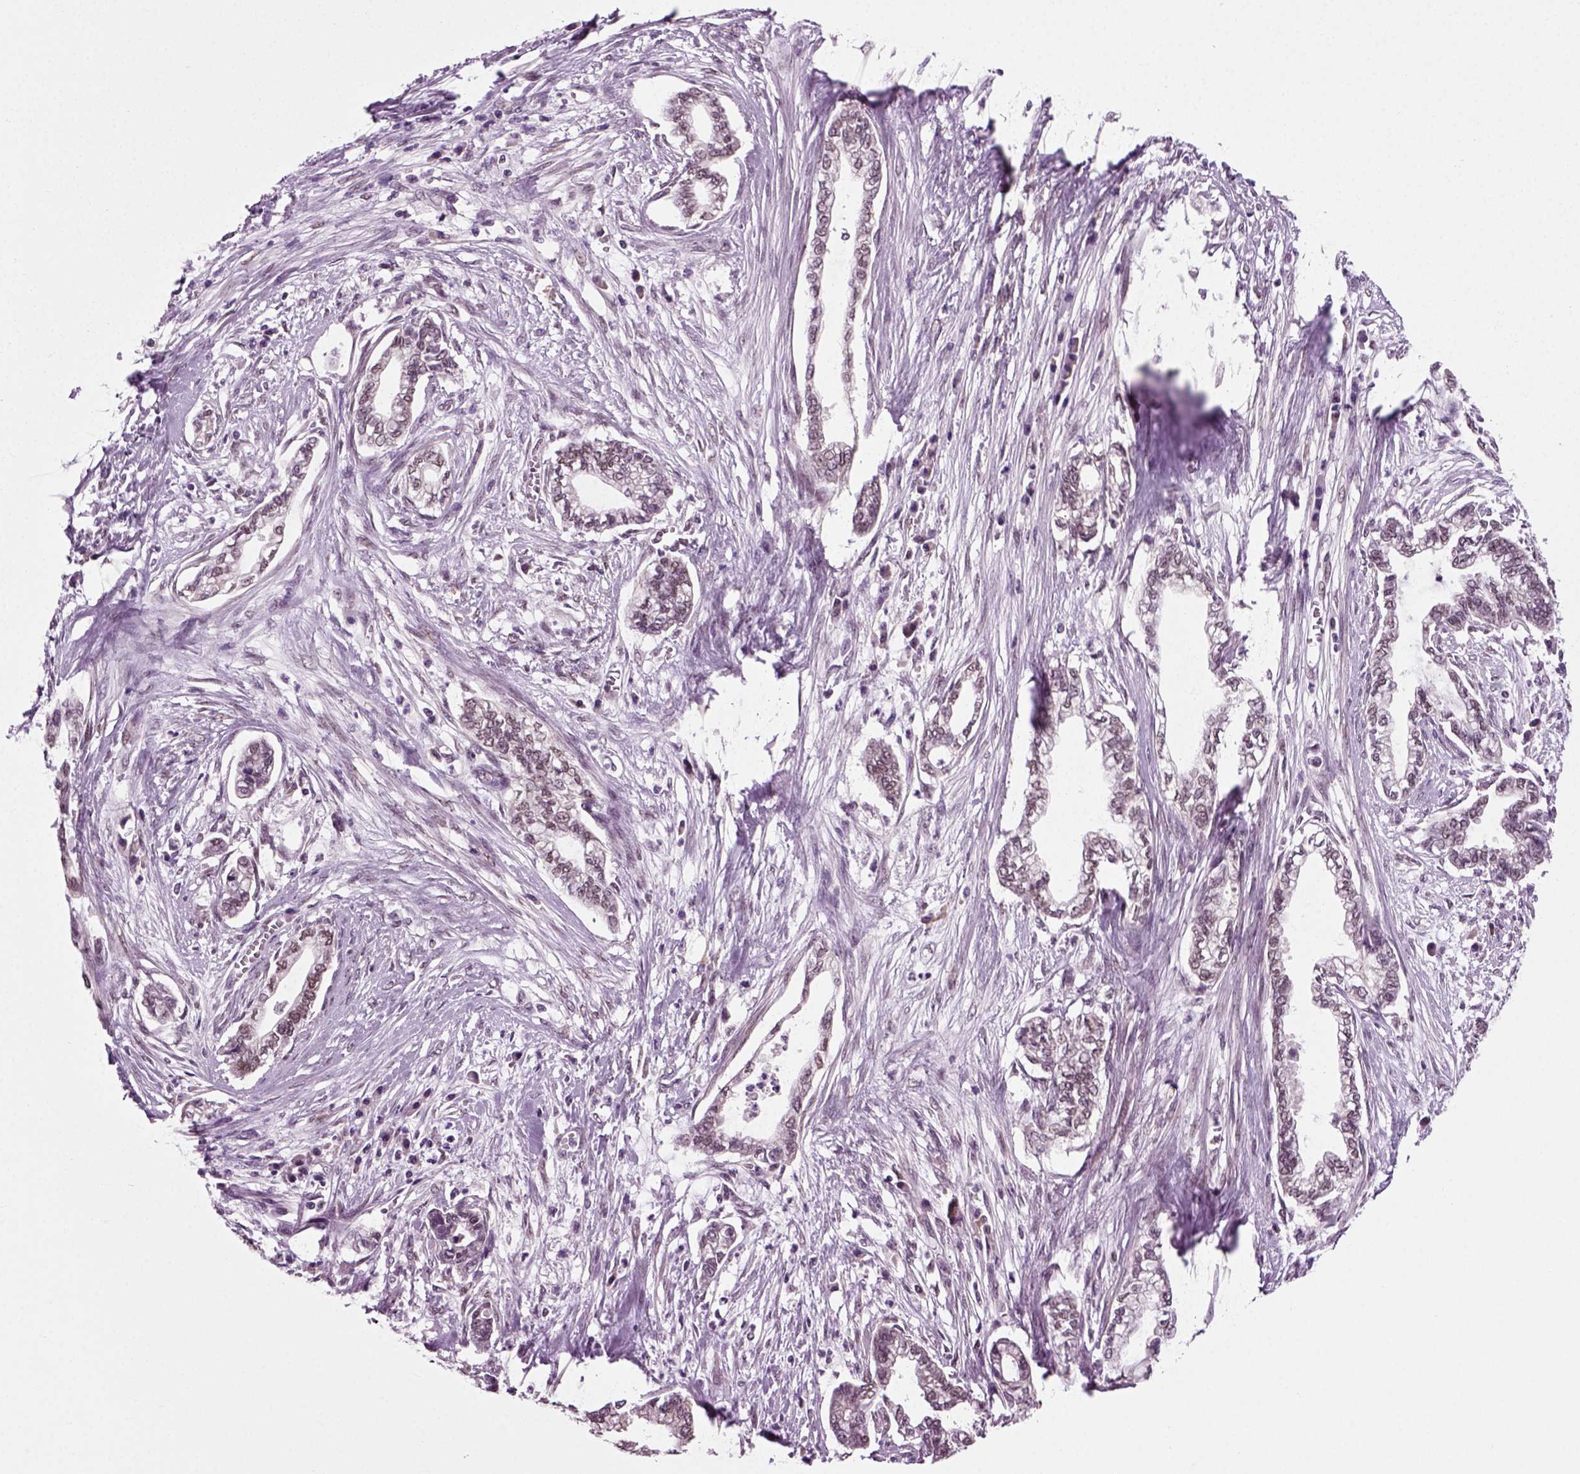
{"staining": {"intensity": "moderate", "quantity": "<25%", "location": "nuclear"}, "tissue": "cervical cancer", "cell_type": "Tumor cells", "image_type": "cancer", "snomed": [{"axis": "morphology", "description": "Adenocarcinoma, NOS"}, {"axis": "topography", "description": "Cervix"}], "caption": "Approximately <25% of tumor cells in cervical cancer exhibit moderate nuclear protein staining as visualized by brown immunohistochemical staining.", "gene": "RCOR3", "patient": {"sex": "female", "age": 62}}